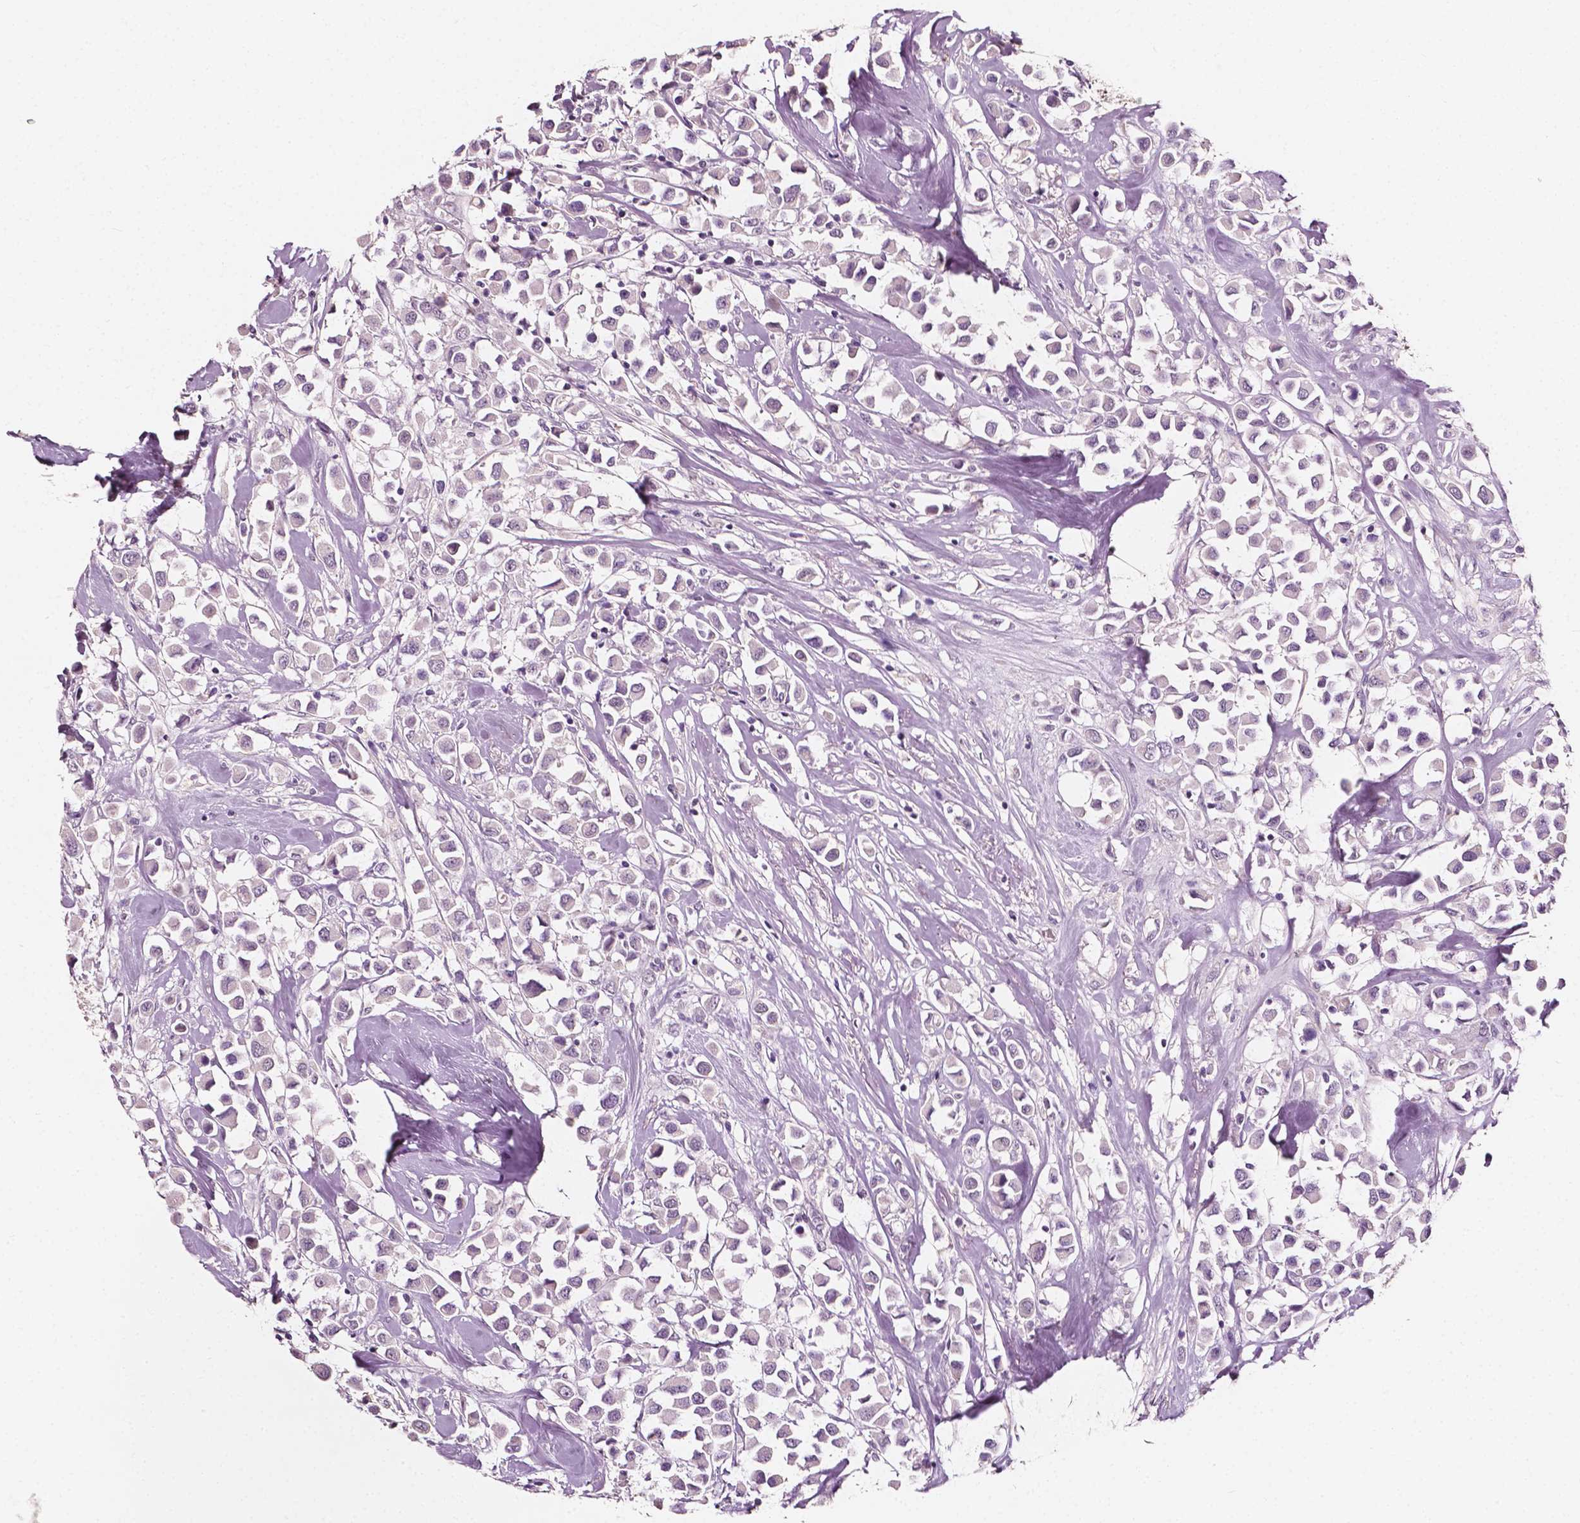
{"staining": {"intensity": "negative", "quantity": "none", "location": "none"}, "tissue": "breast cancer", "cell_type": "Tumor cells", "image_type": "cancer", "snomed": [{"axis": "morphology", "description": "Duct carcinoma"}, {"axis": "topography", "description": "Breast"}], "caption": "A micrograph of breast cancer stained for a protein displays no brown staining in tumor cells.", "gene": "PLA2R1", "patient": {"sex": "female", "age": 61}}